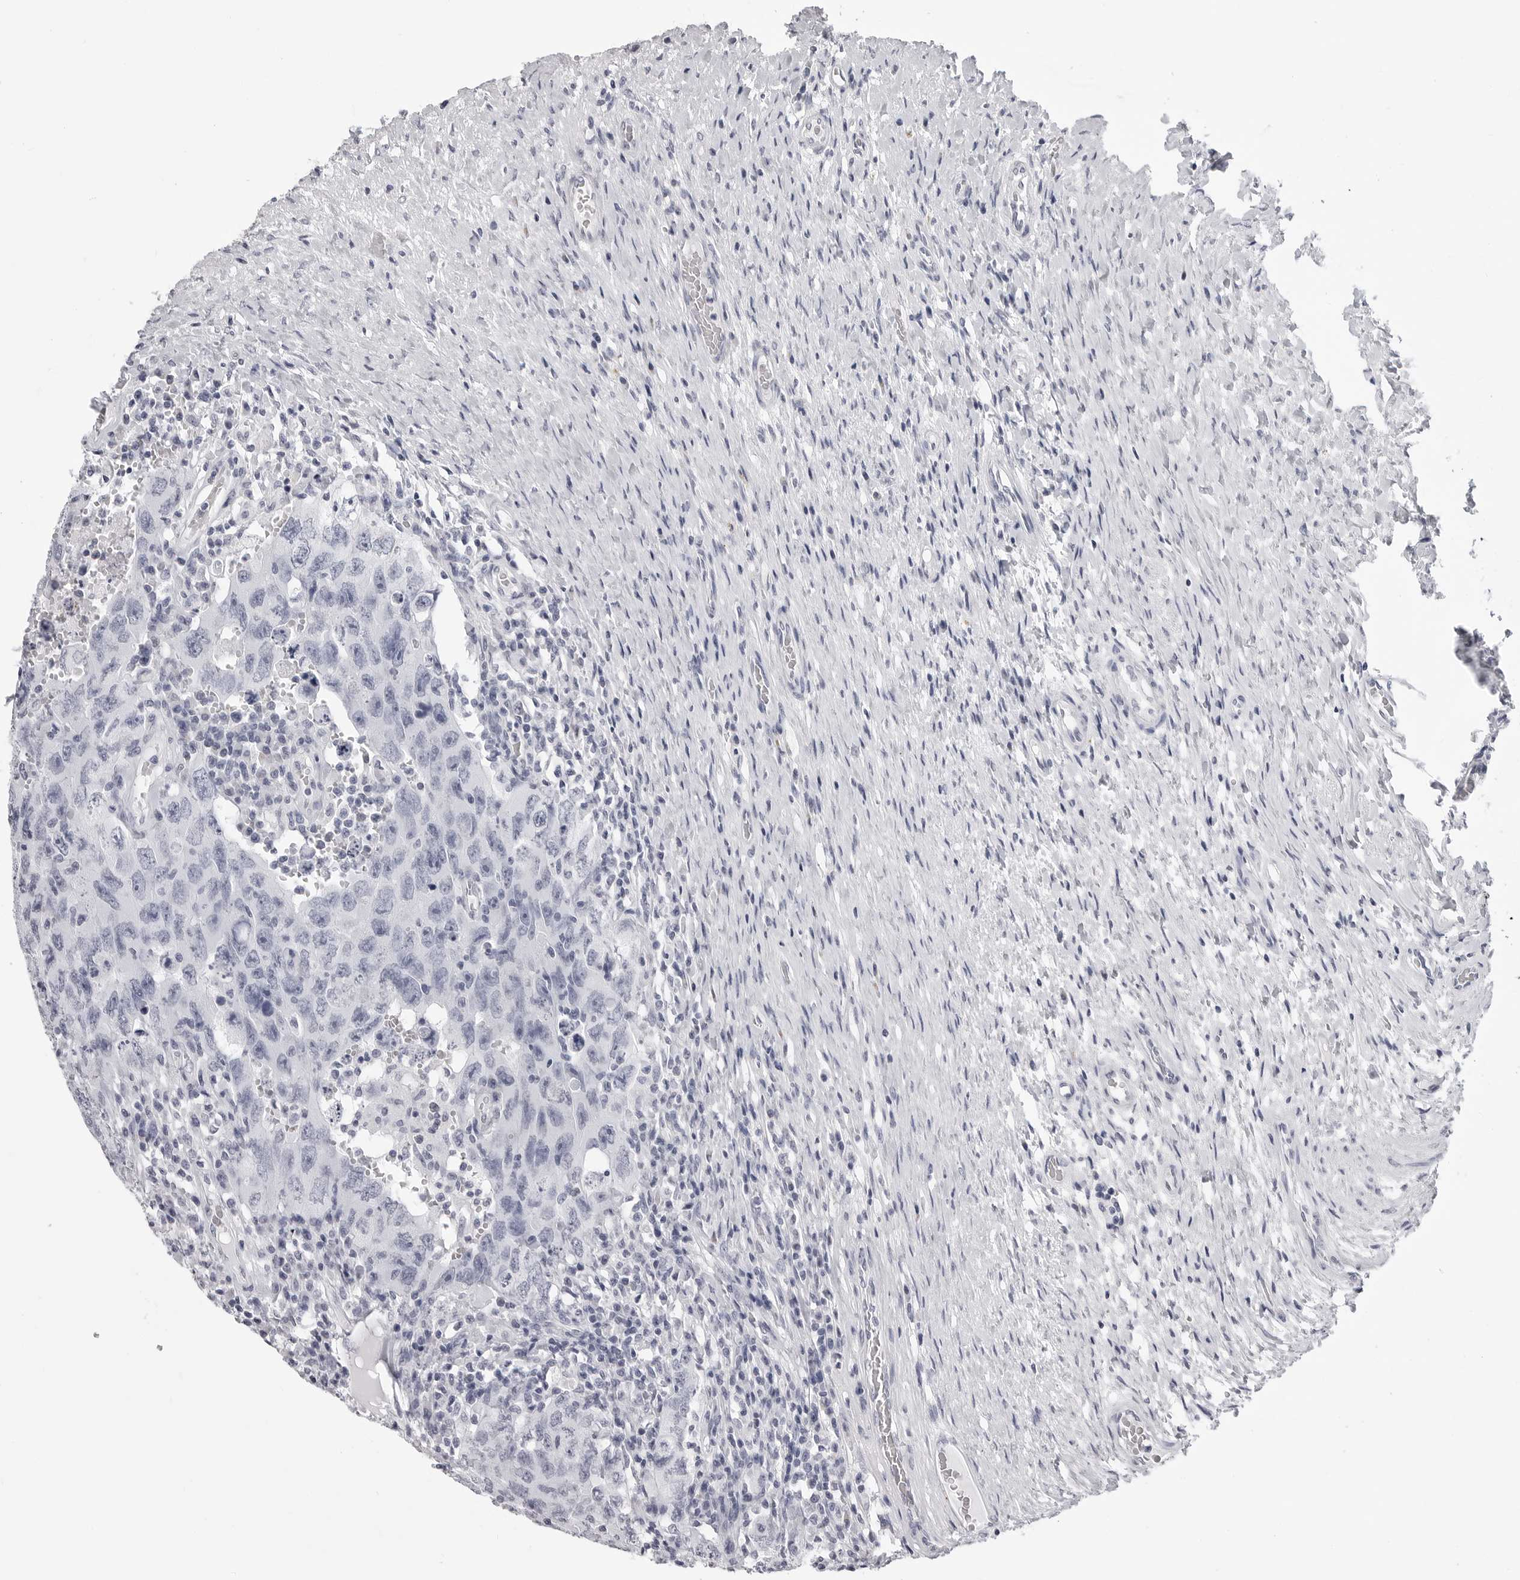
{"staining": {"intensity": "negative", "quantity": "none", "location": "none"}, "tissue": "testis cancer", "cell_type": "Tumor cells", "image_type": "cancer", "snomed": [{"axis": "morphology", "description": "Carcinoma, Embryonal, NOS"}, {"axis": "topography", "description": "Testis"}], "caption": "Immunohistochemical staining of testis cancer (embryonal carcinoma) shows no significant staining in tumor cells.", "gene": "LGALS4", "patient": {"sex": "male", "age": 26}}